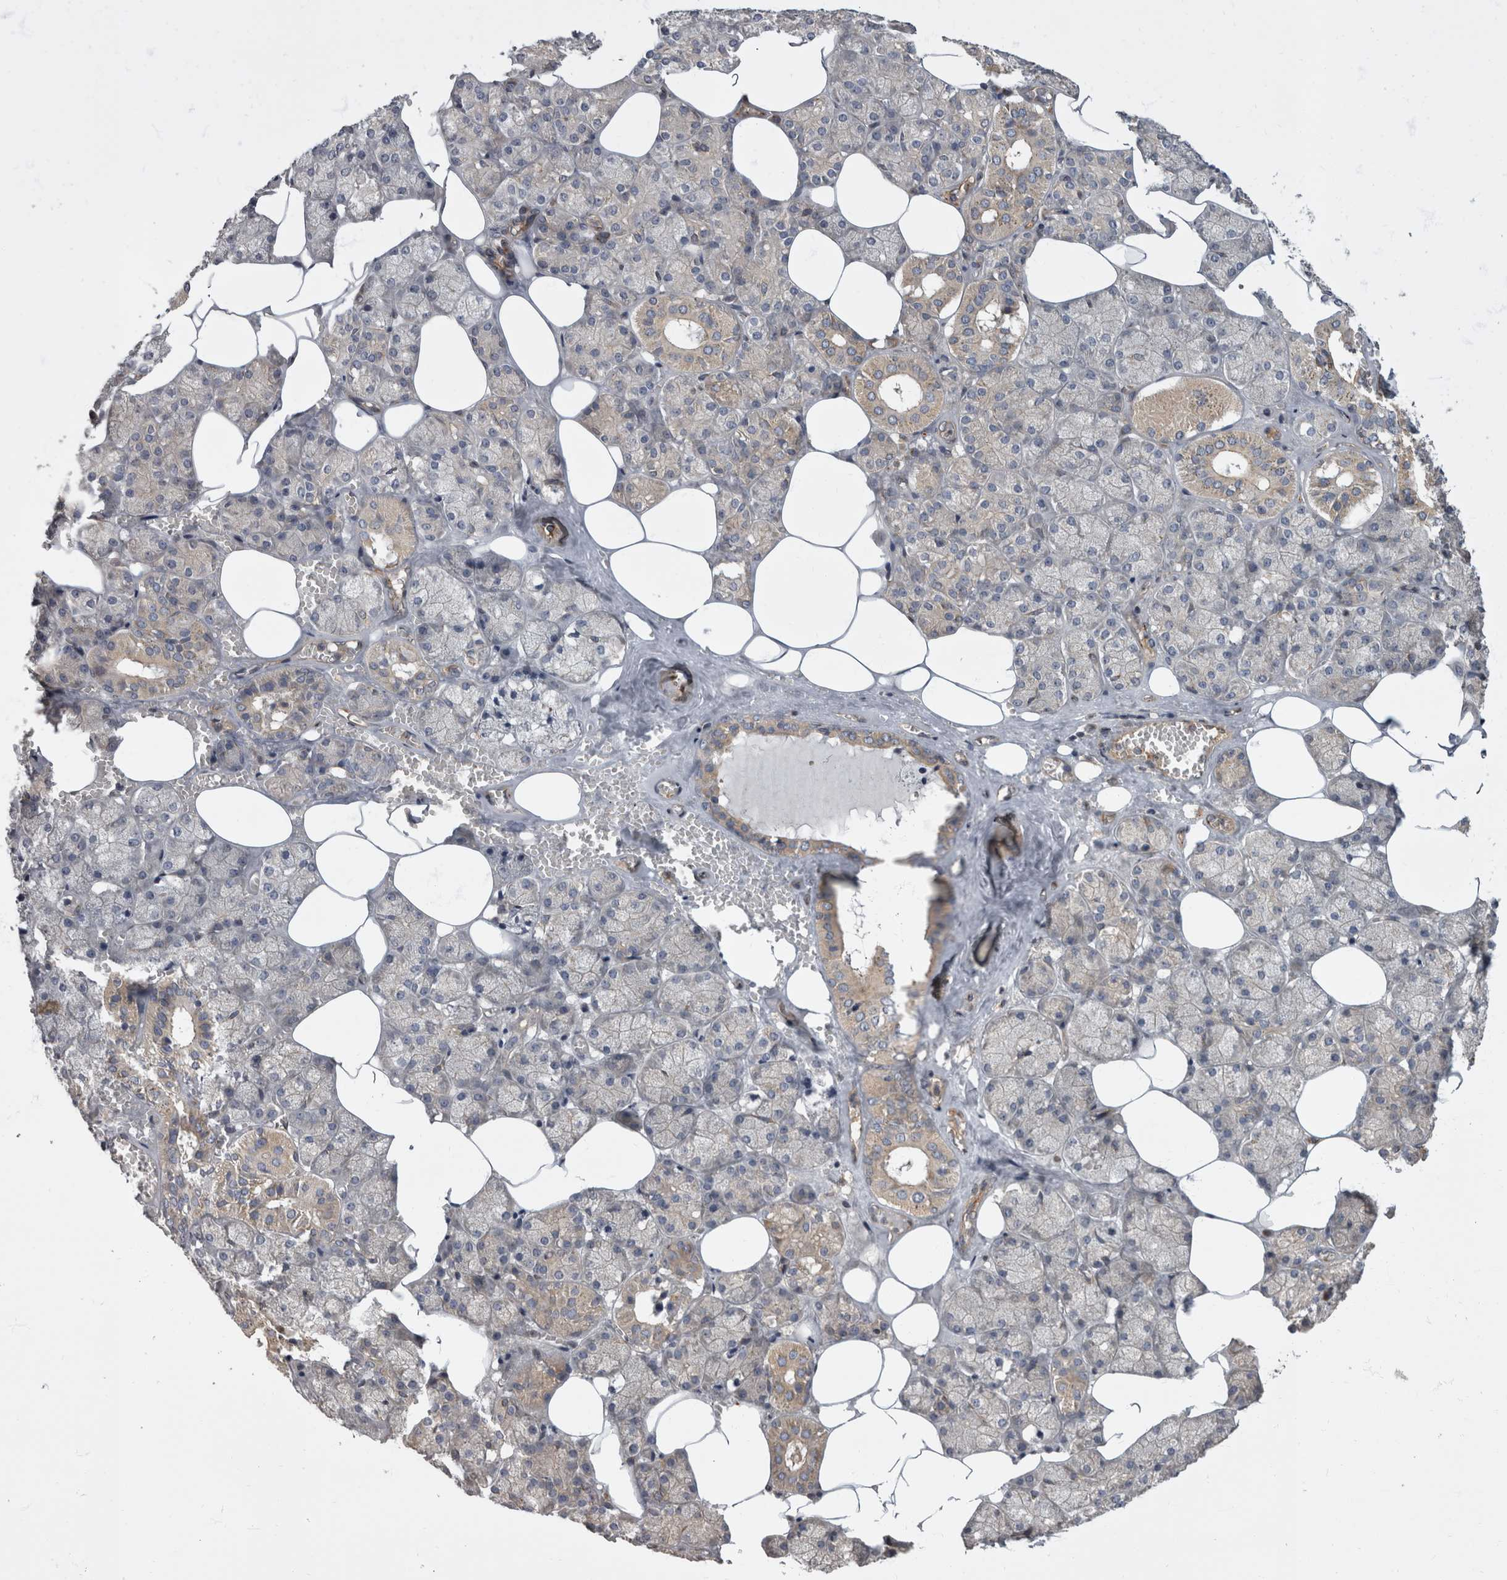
{"staining": {"intensity": "moderate", "quantity": "<25%", "location": "cytoplasmic/membranous"}, "tissue": "salivary gland", "cell_type": "Glandular cells", "image_type": "normal", "snomed": [{"axis": "morphology", "description": "Normal tissue, NOS"}, {"axis": "topography", "description": "Salivary gland"}], "caption": "Immunohistochemistry (DAB (3,3'-diaminobenzidine)) staining of benign human salivary gland shows moderate cytoplasmic/membranous protein positivity in about <25% of glandular cells.", "gene": "HOOK3", "patient": {"sex": "male", "age": 62}}